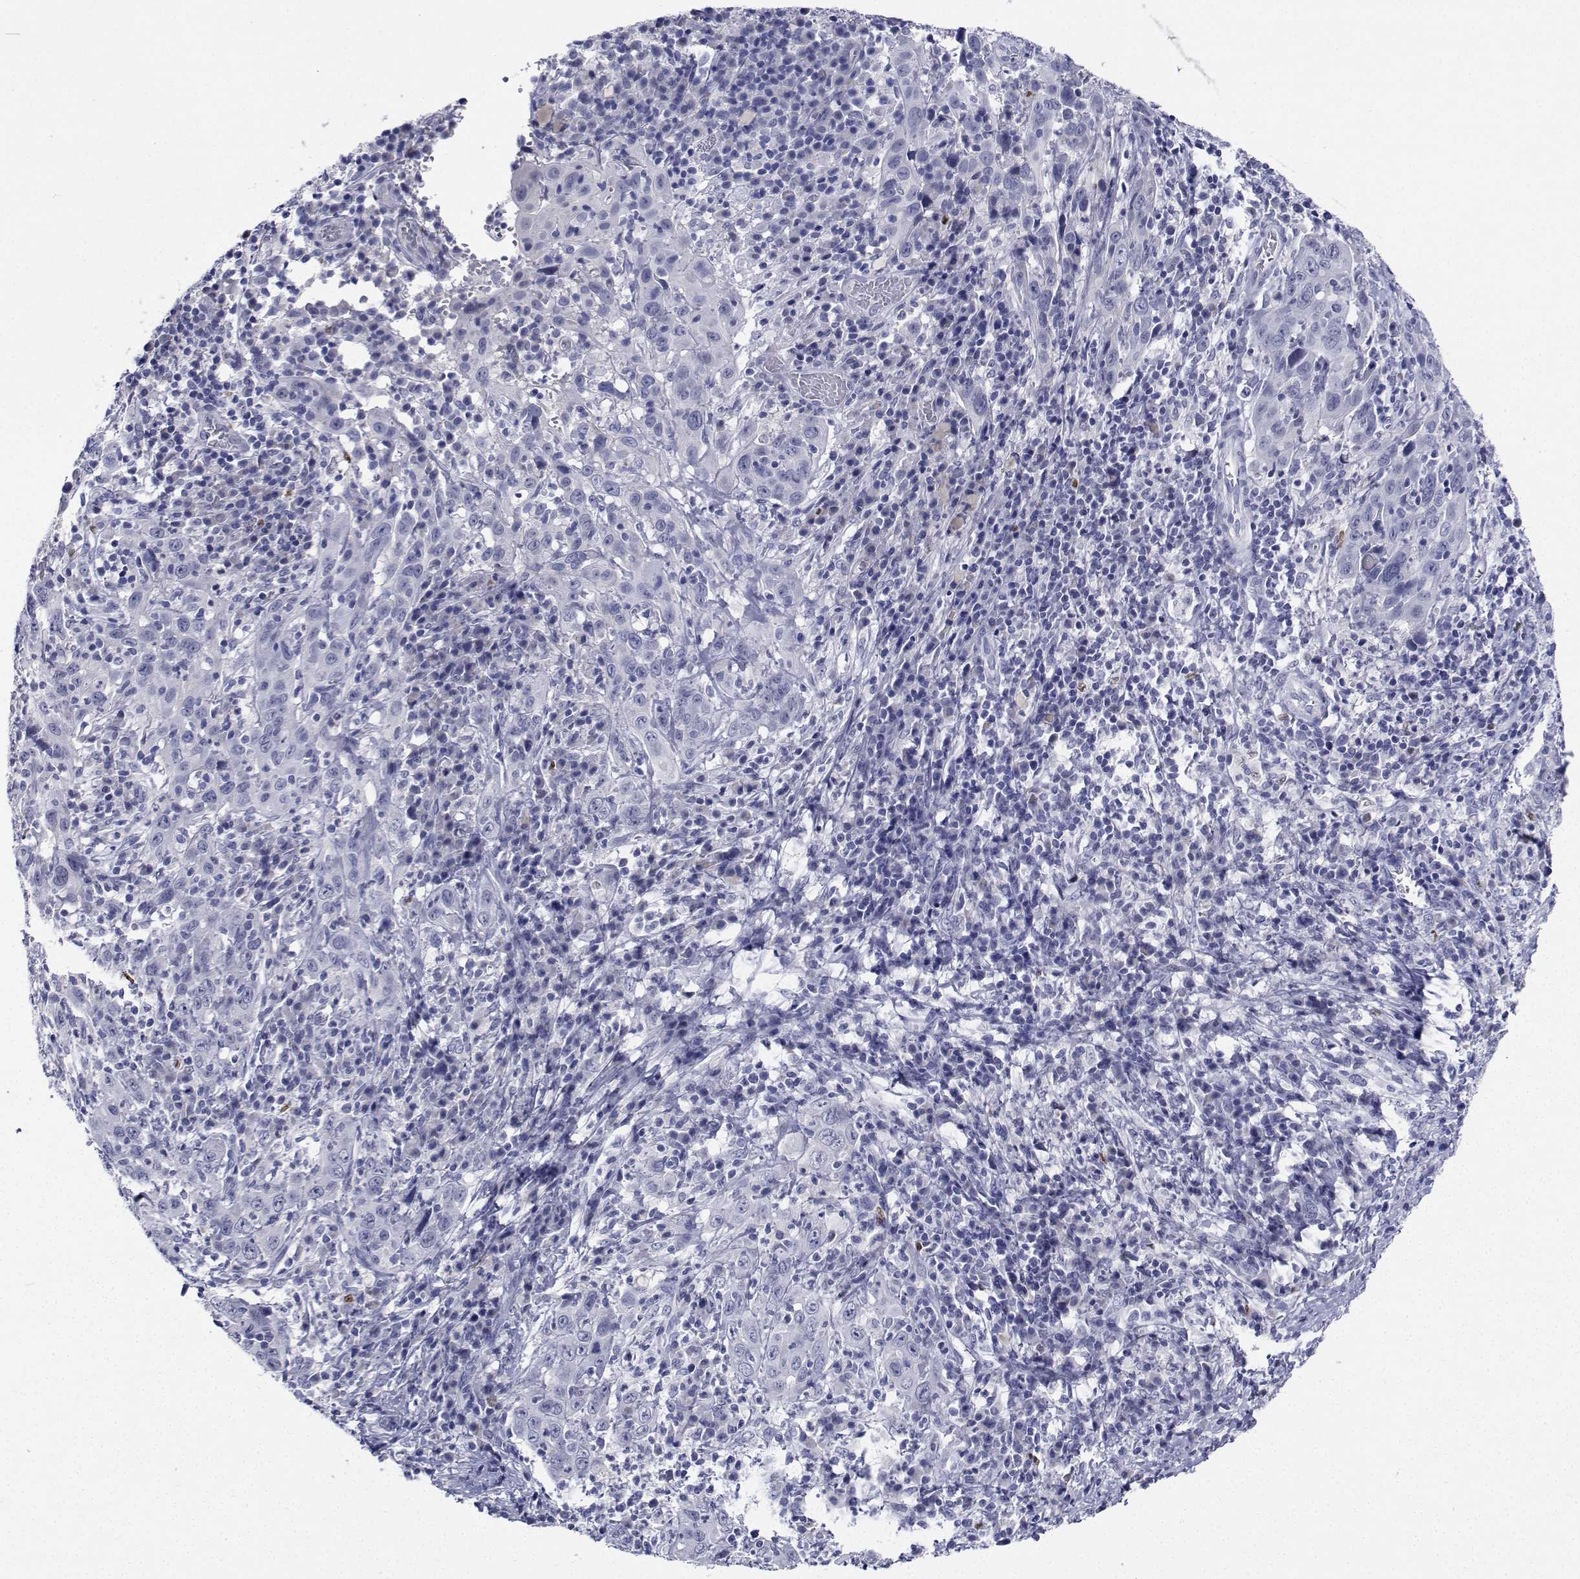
{"staining": {"intensity": "negative", "quantity": "none", "location": "none"}, "tissue": "cervical cancer", "cell_type": "Tumor cells", "image_type": "cancer", "snomed": [{"axis": "morphology", "description": "Squamous cell carcinoma, NOS"}, {"axis": "topography", "description": "Cervix"}], "caption": "High power microscopy histopathology image of an IHC histopathology image of cervical cancer, revealing no significant staining in tumor cells.", "gene": "PLXNA4", "patient": {"sex": "female", "age": 46}}